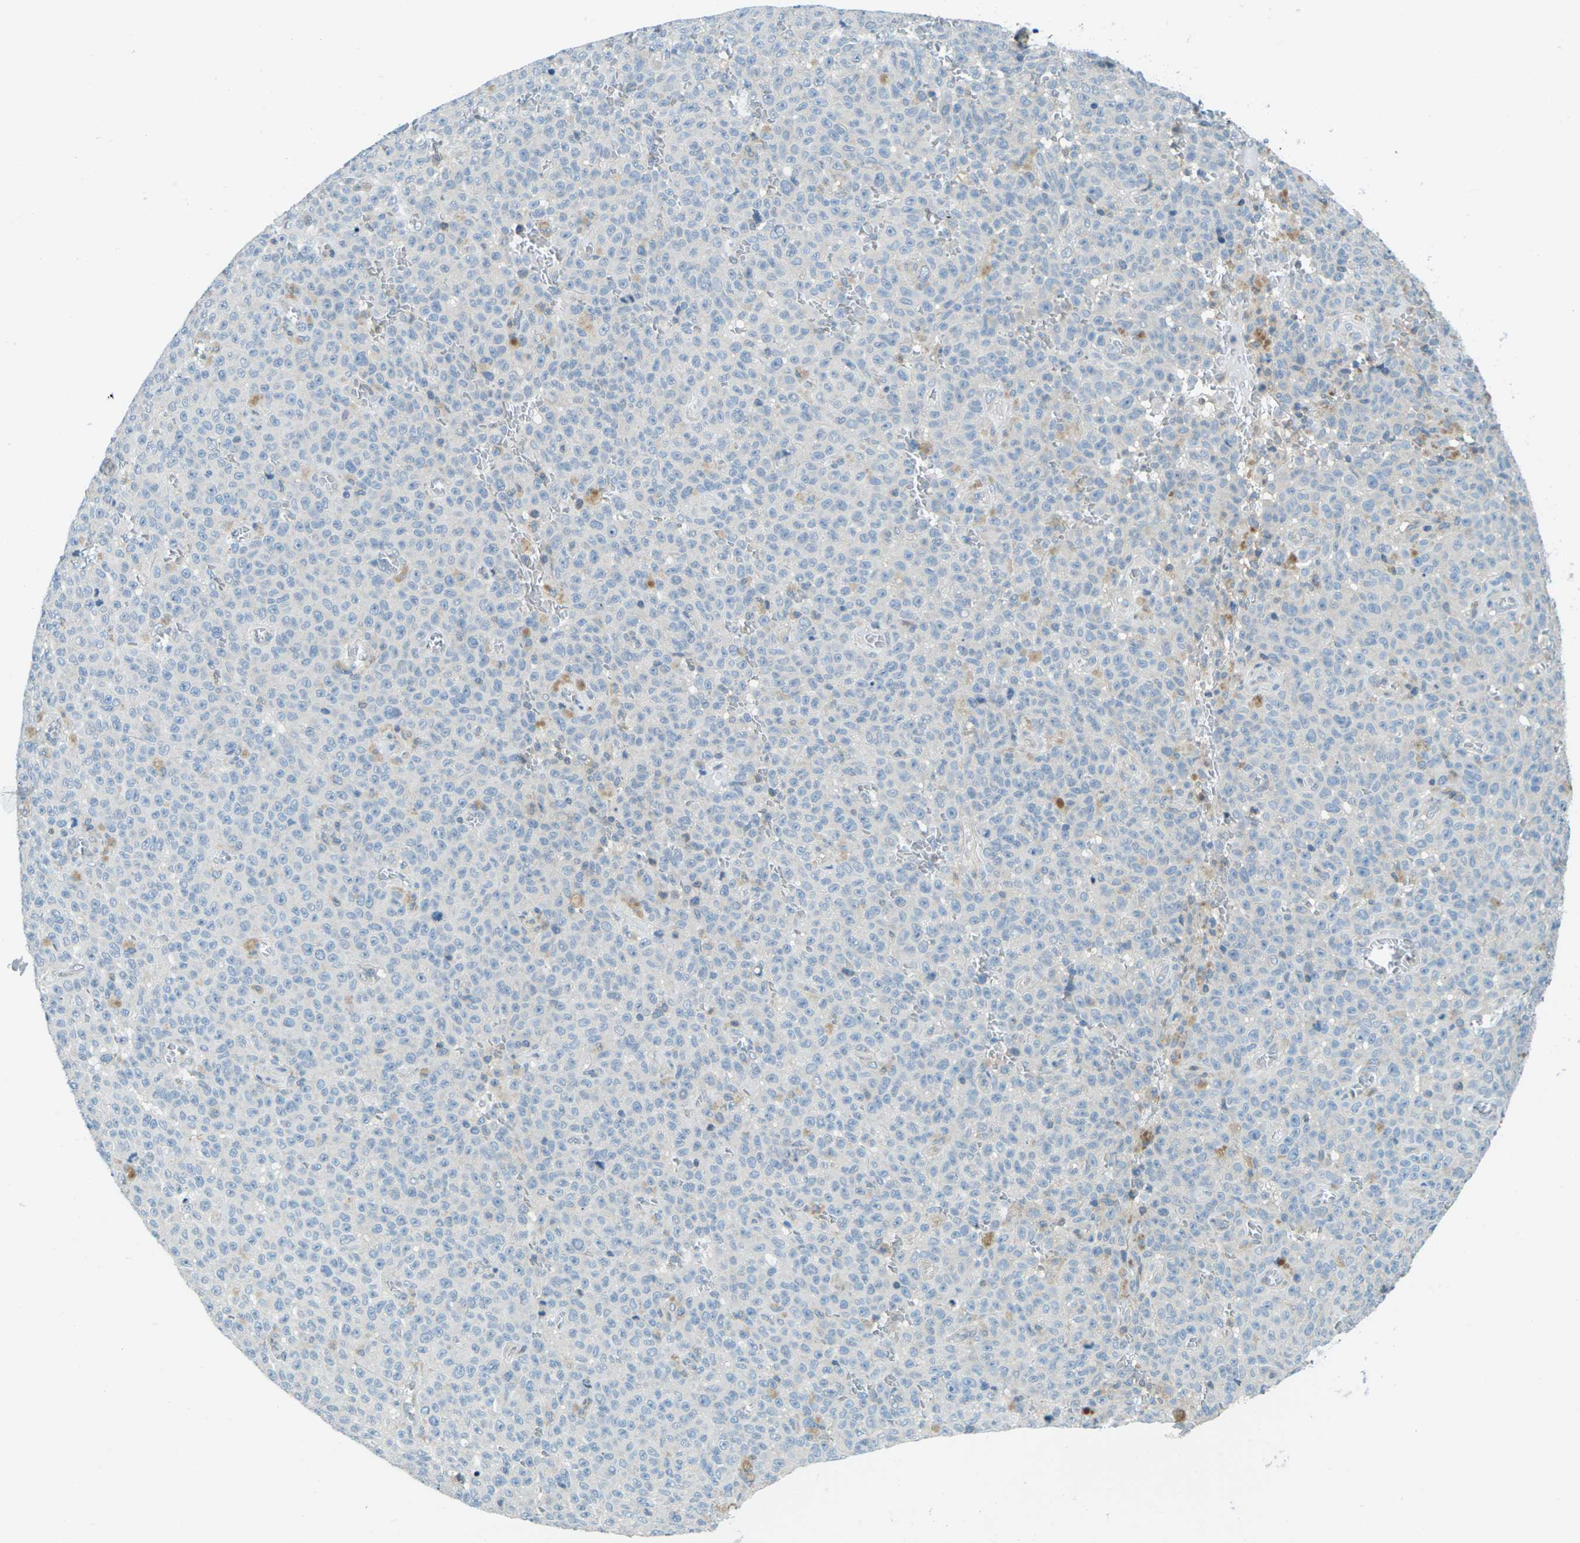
{"staining": {"intensity": "negative", "quantity": "none", "location": "none"}, "tissue": "melanoma", "cell_type": "Tumor cells", "image_type": "cancer", "snomed": [{"axis": "morphology", "description": "Malignant melanoma, NOS"}, {"axis": "topography", "description": "Skin"}], "caption": "Melanoma was stained to show a protein in brown. There is no significant positivity in tumor cells.", "gene": "NANOS2", "patient": {"sex": "female", "age": 82}}